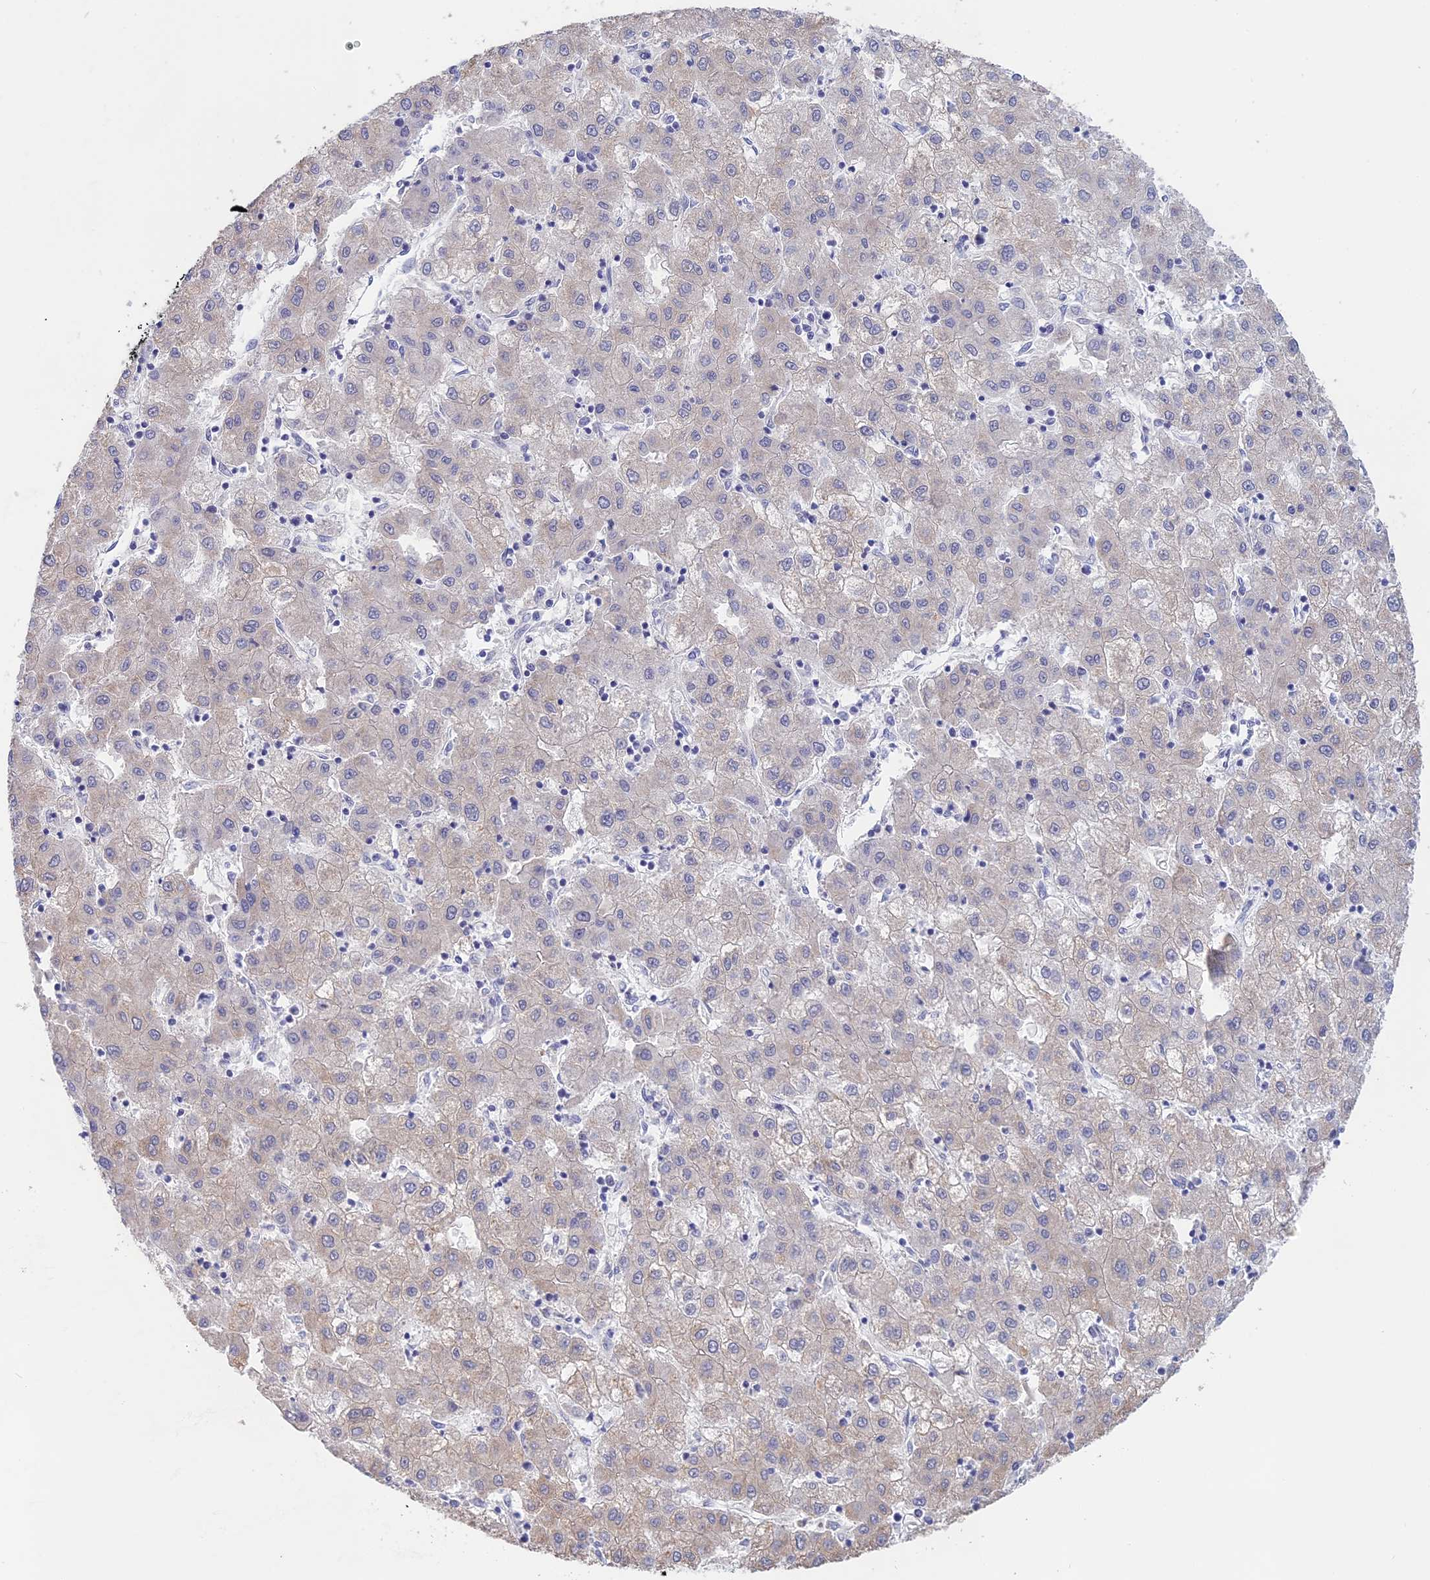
{"staining": {"intensity": "negative", "quantity": "none", "location": "none"}, "tissue": "liver cancer", "cell_type": "Tumor cells", "image_type": "cancer", "snomed": [{"axis": "morphology", "description": "Carcinoma, Hepatocellular, NOS"}, {"axis": "topography", "description": "Liver"}], "caption": "A histopathology image of liver hepatocellular carcinoma stained for a protein reveals no brown staining in tumor cells. (Immunohistochemistry (ihc), brightfield microscopy, high magnification).", "gene": "BTBD19", "patient": {"sex": "male", "age": 72}}